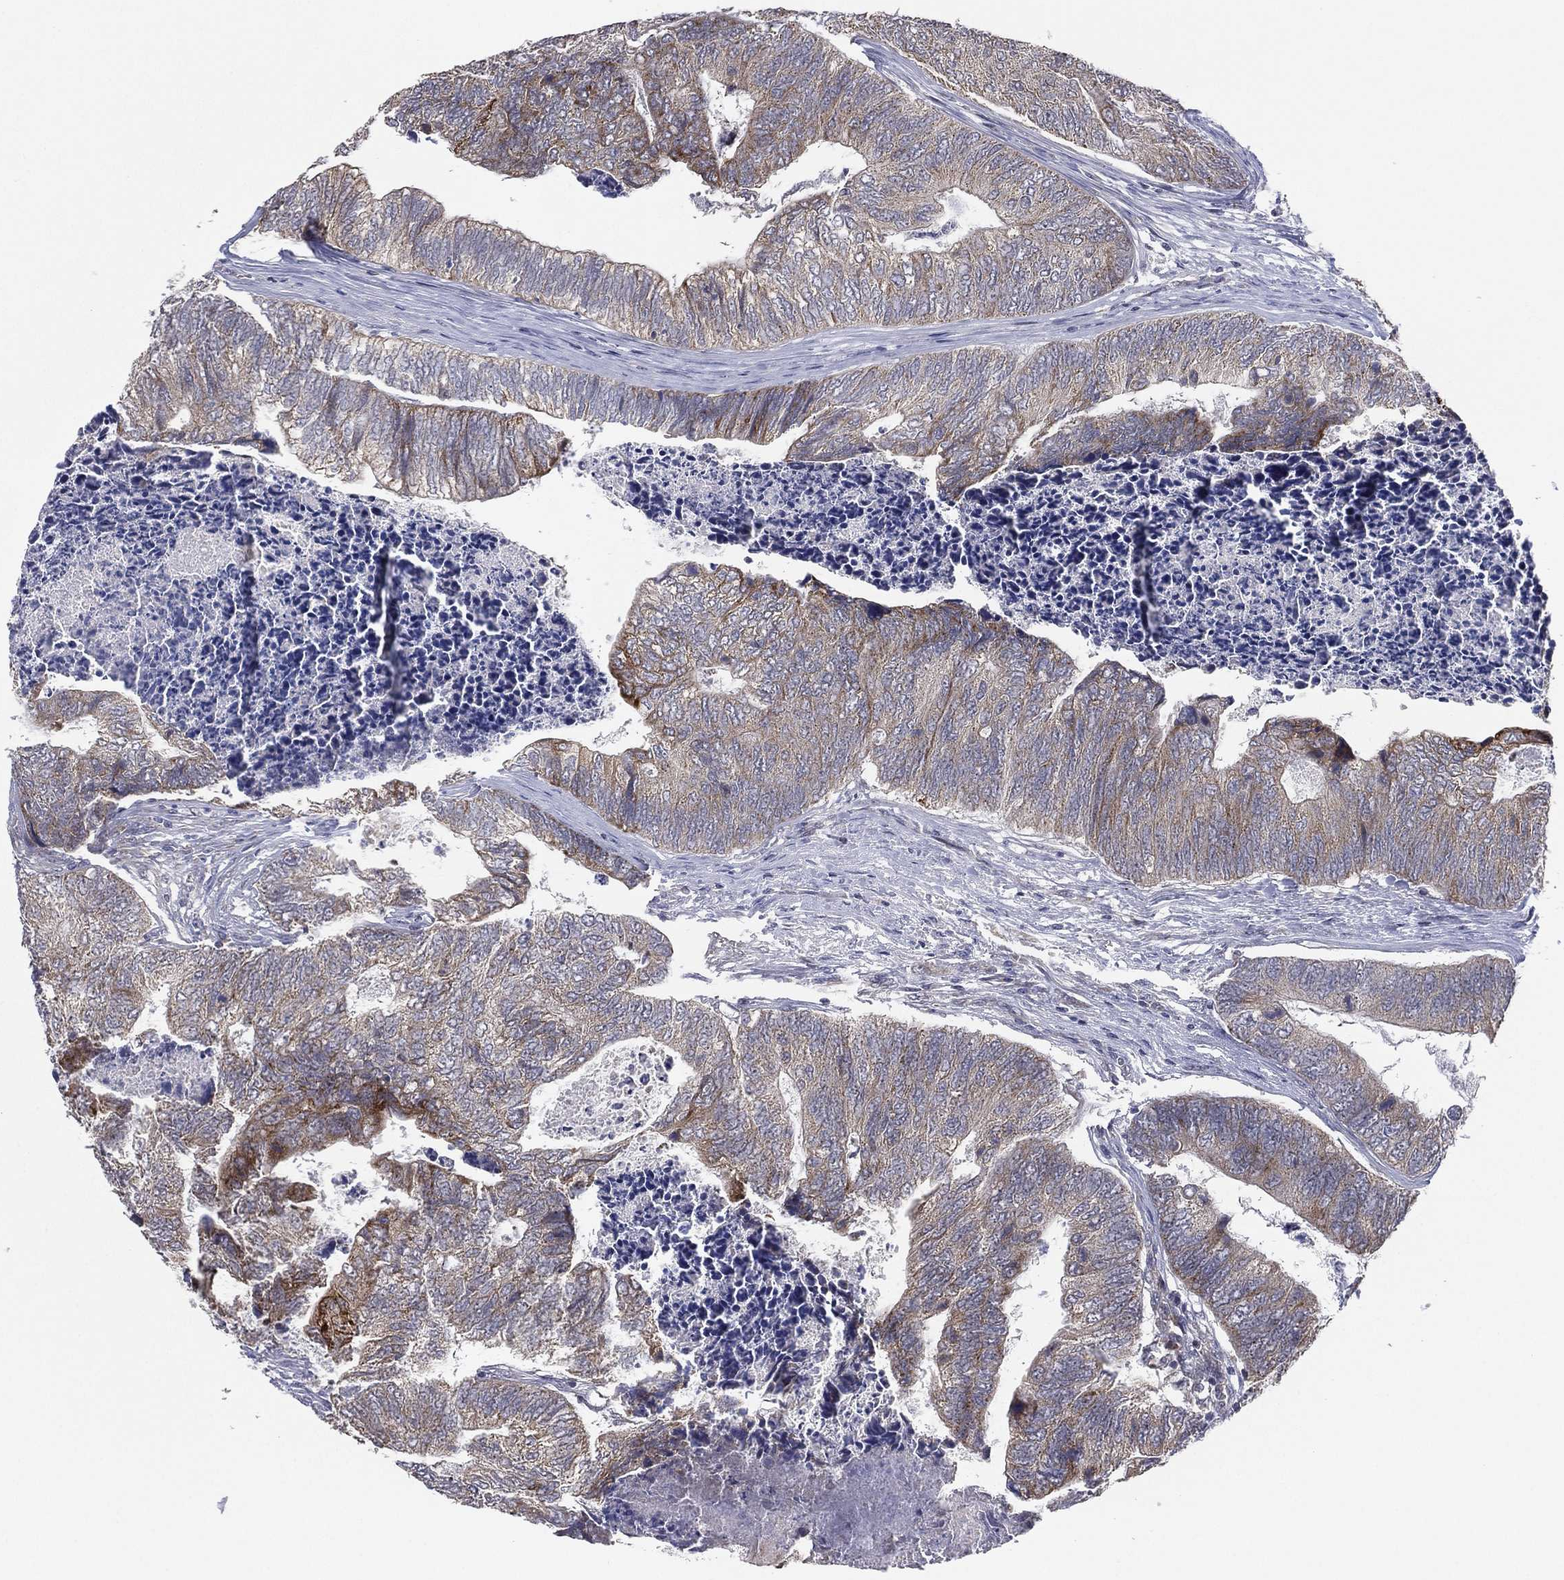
{"staining": {"intensity": "moderate", "quantity": "<25%", "location": "cytoplasmic/membranous"}, "tissue": "colorectal cancer", "cell_type": "Tumor cells", "image_type": "cancer", "snomed": [{"axis": "morphology", "description": "Adenocarcinoma, NOS"}, {"axis": "topography", "description": "Colon"}], "caption": "Colorectal cancer (adenocarcinoma) tissue reveals moderate cytoplasmic/membranous positivity in about <25% of tumor cells, visualized by immunohistochemistry. The staining was performed using DAB to visualize the protein expression in brown, while the nuclei were stained in blue with hematoxylin (Magnification: 20x).", "gene": "KAT14", "patient": {"sex": "female", "age": 67}}